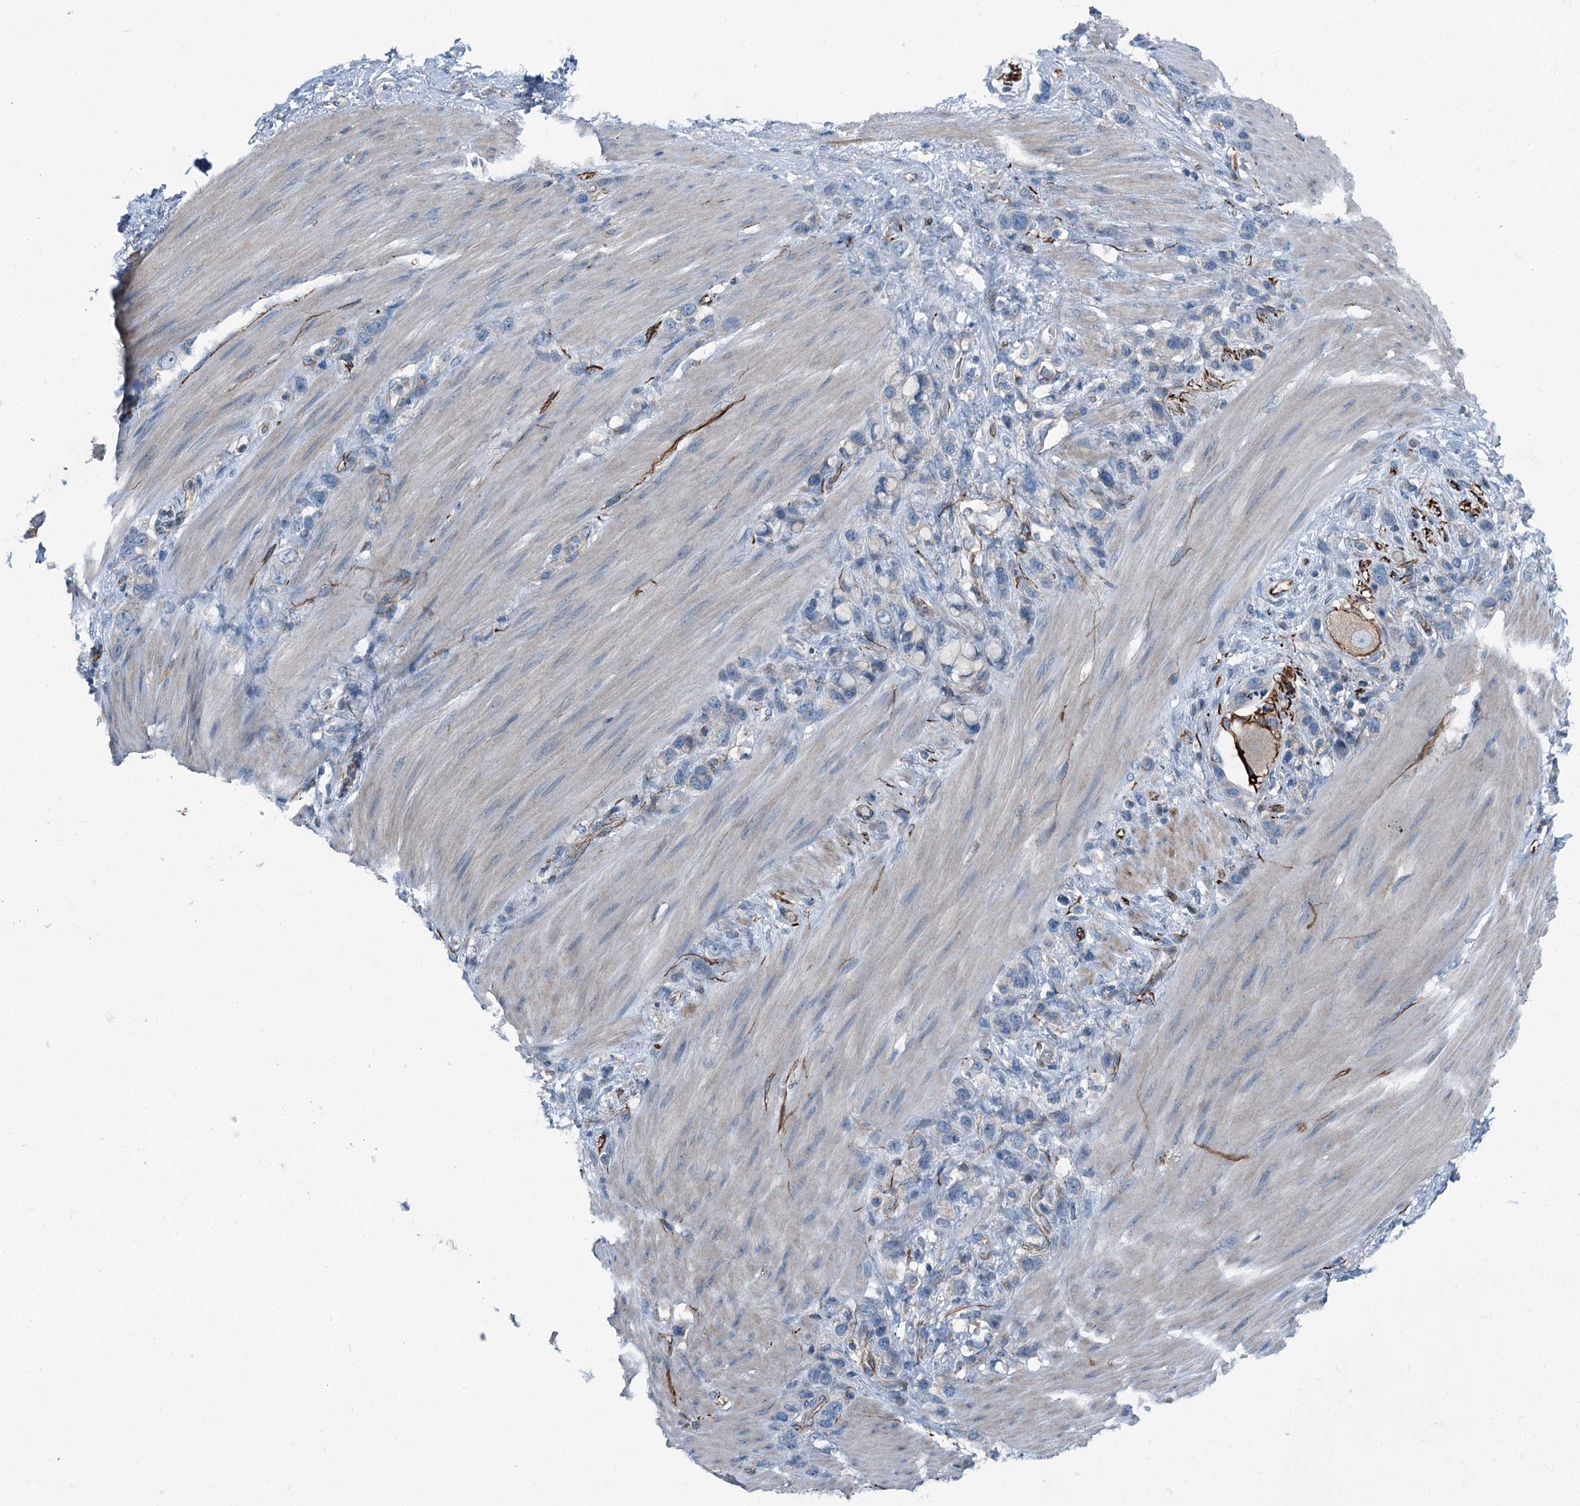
{"staining": {"intensity": "negative", "quantity": "none", "location": "none"}, "tissue": "stomach cancer", "cell_type": "Tumor cells", "image_type": "cancer", "snomed": [{"axis": "morphology", "description": "Adenocarcinoma, NOS"}, {"axis": "morphology", "description": "Adenocarcinoma, High grade"}, {"axis": "topography", "description": "Stomach, upper"}, {"axis": "topography", "description": "Stomach, lower"}], "caption": "Adenocarcinoma (high-grade) (stomach) stained for a protein using IHC reveals no staining tumor cells.", "gene": "AXL", "patient": {"sex": "female", "age": 65}}